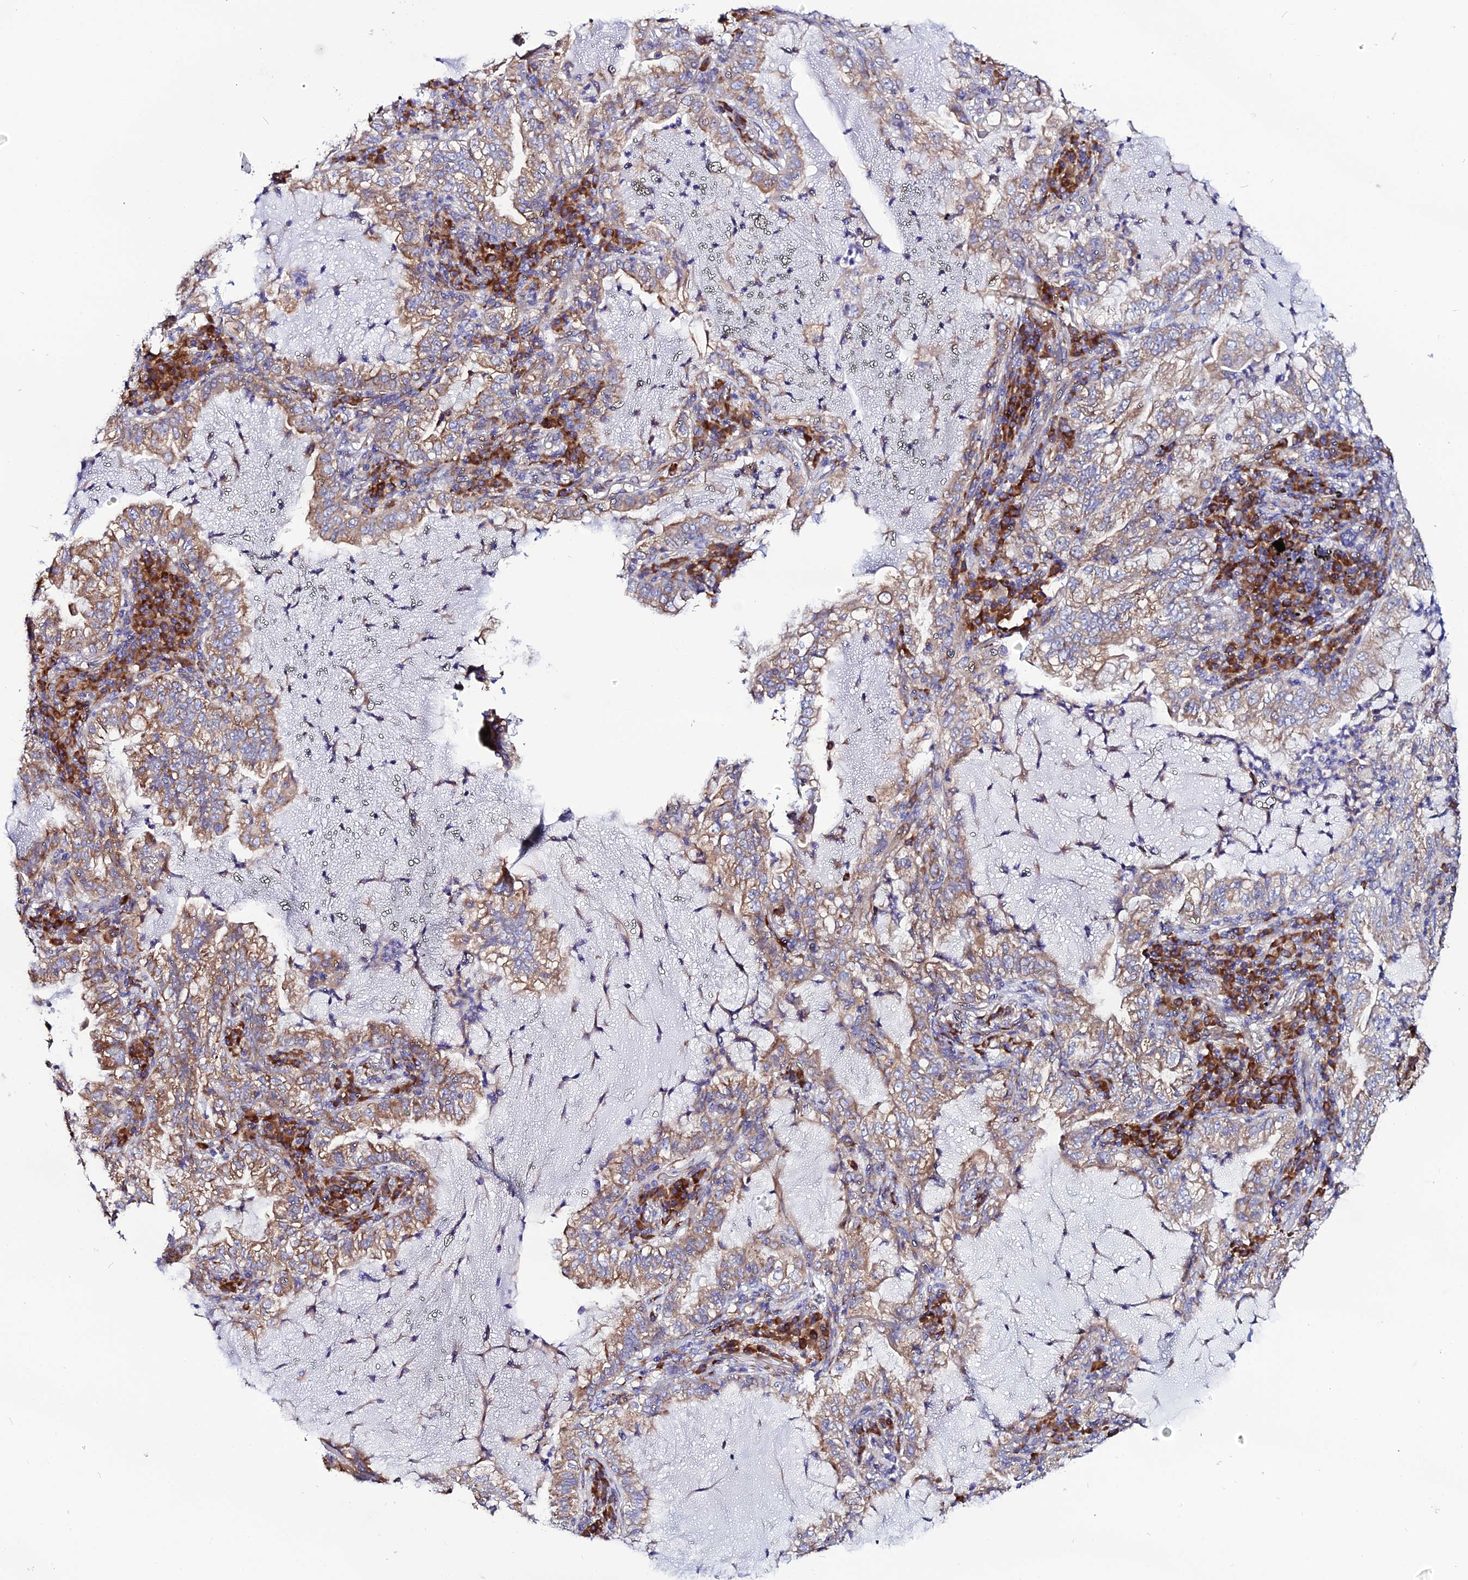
{"staining": {"intensity": "moderate", "quantity": ">75%", "location": "cytoplasmic/membranous"}, "tissue": "lung cancer", "cell_type": "Tumor cells", "image_type": "cancer", "snomed": [{"axis": "morphology", "description": "Adenocarcinoma, NOS"}, {"axis": "topography", "description": "Lung"}], "caption": "Immunohistochemistry (IHC) histopathology image of neoplastic tissue: human lung cancer (adenocarcinoma) stained using immunohistochemistry (IHC) reveals medium levels of moderate protein expression localized specifically in the cytoplasmic/membranous of tumor cells, appearing as a cytoplasmic/membranous brown color.", "gene": "EEF1G", "patient": {"sex": "female", "age": 73}}